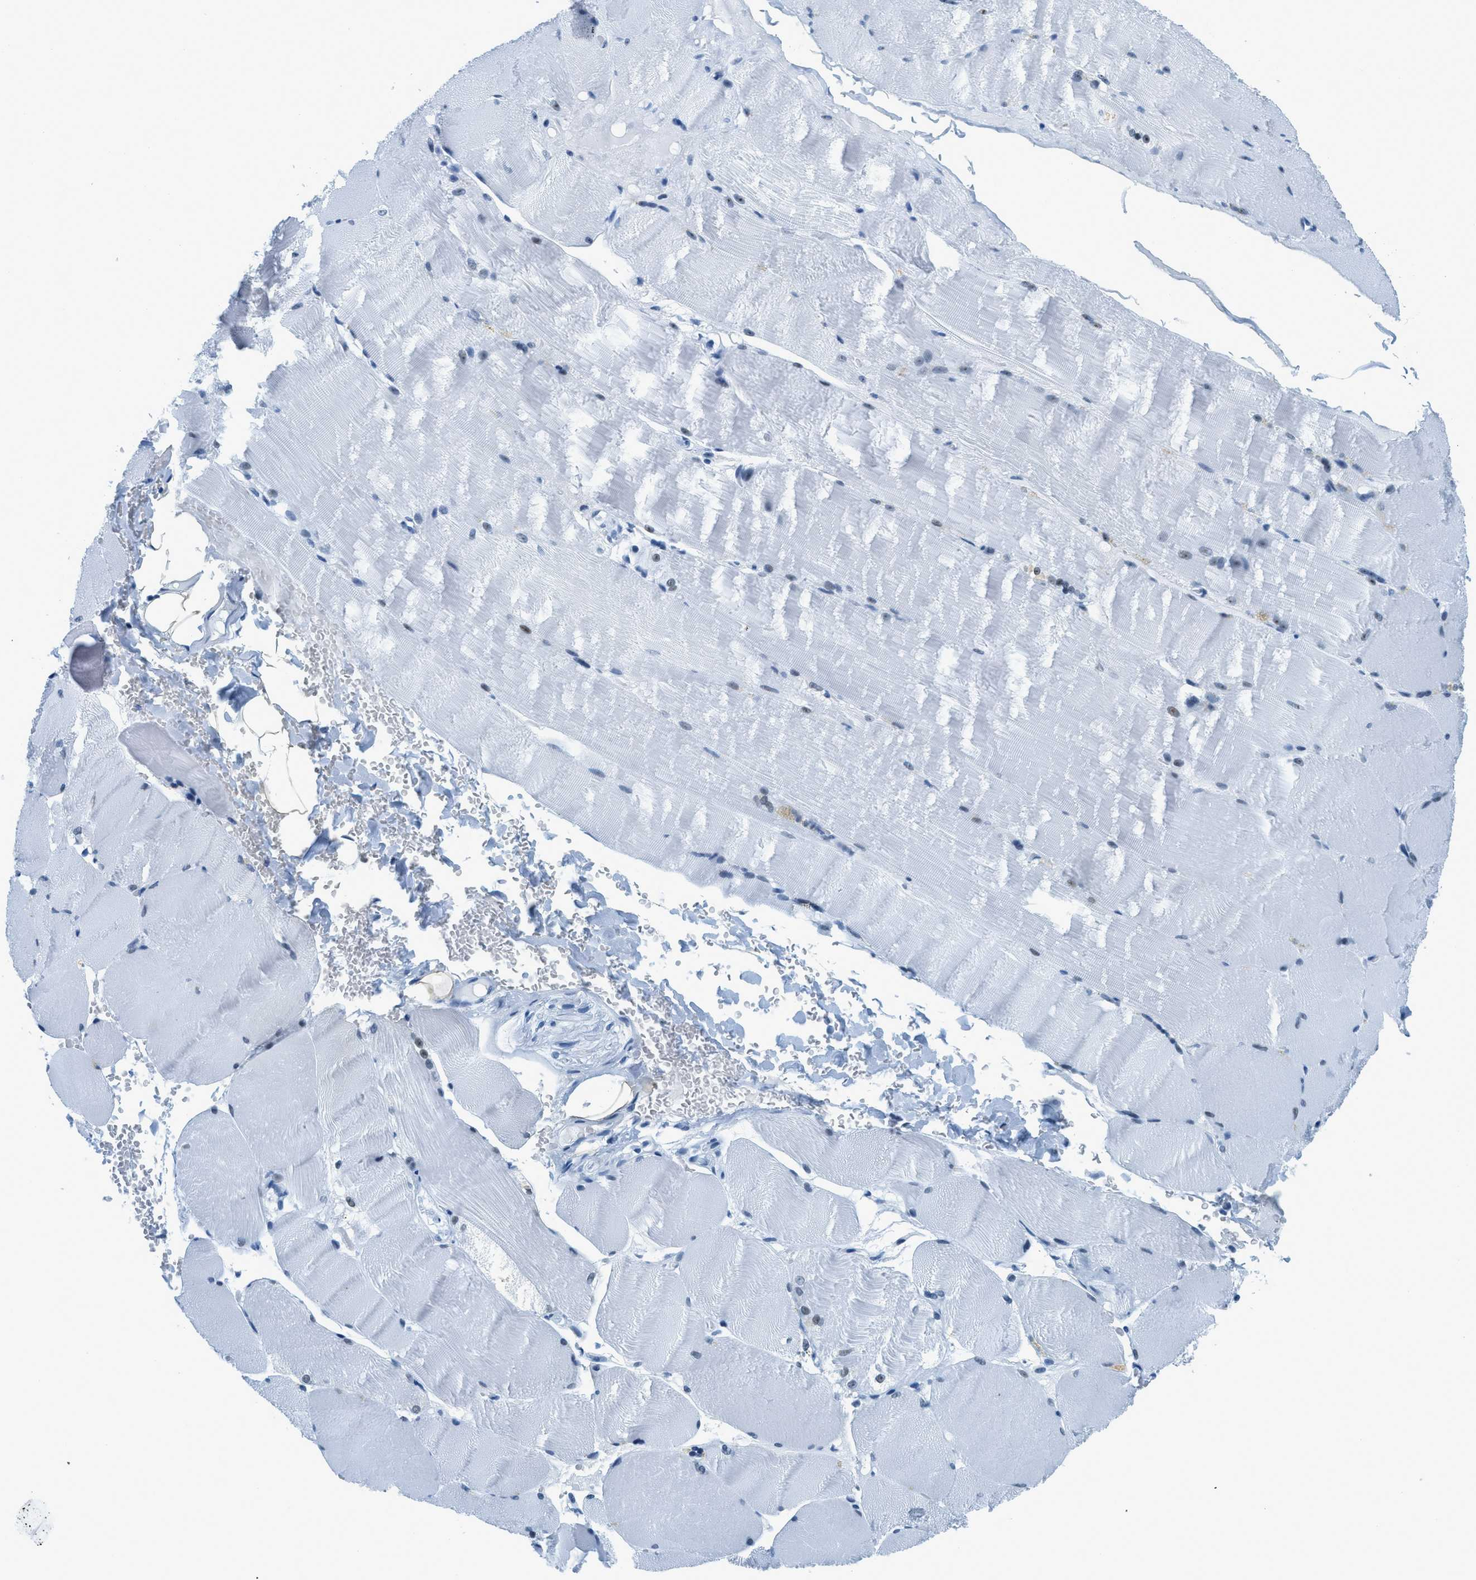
{"staining": {"intensity": "moderate", "quantity": "<25%", "location": "nuclear"}, "tissue": "skeletal muscle", "cell_type": "Myocytes", "image_type": "normal", "snomed": [{"axis": "morphology", "description": "Normal tissue, NOS"}, {"axis": "topography", "description": "Skin"}, {"axis": "topography", "description": "Skeletal muscle"}], "caption": "Protein analysis of unremarkable skeletal muscle reveals moderate nuclear staining in about <25% of myocytes.", "gene": "PLA2G2A", "patient": {"sex": "male", "age": 83}}